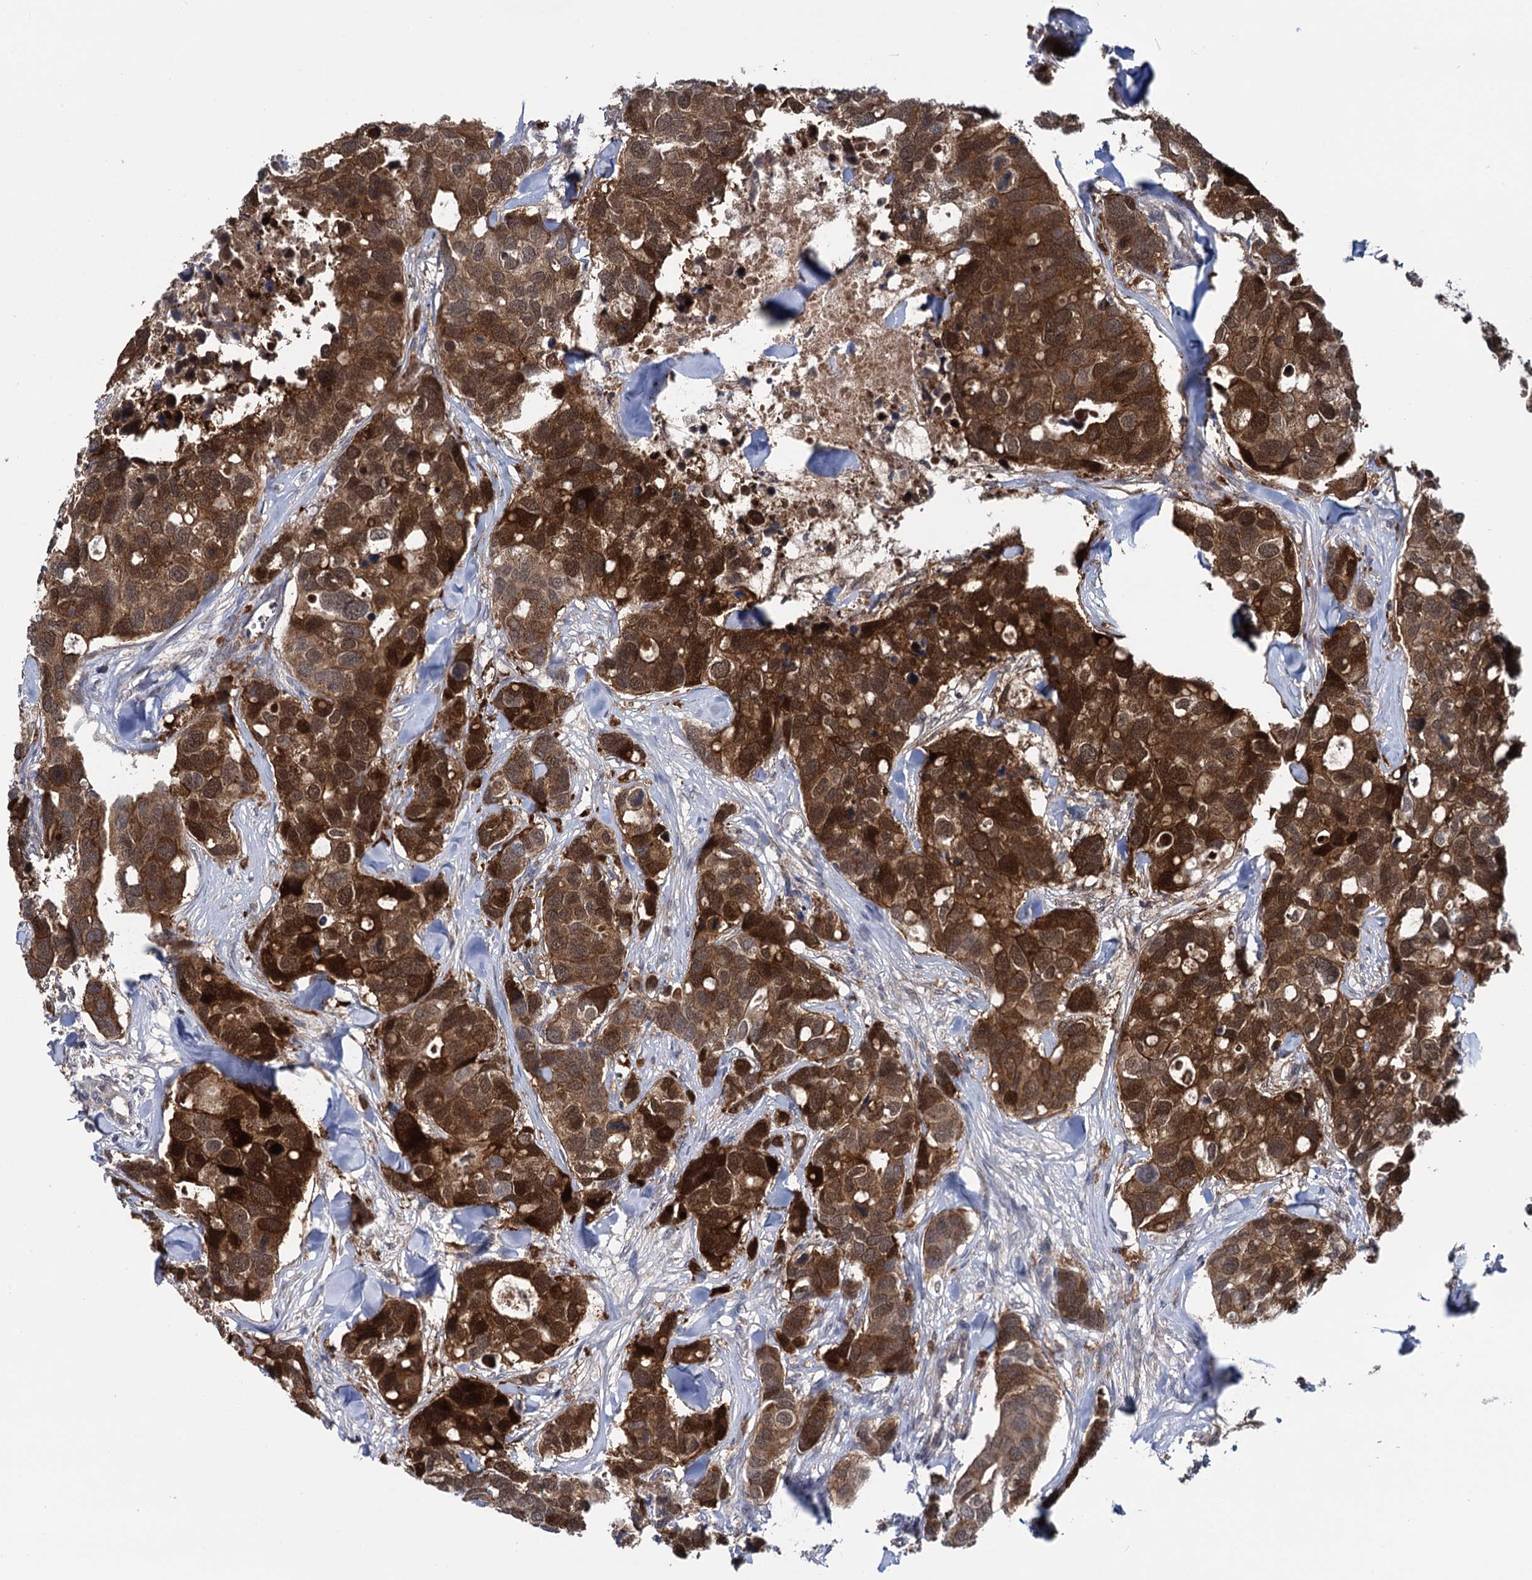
{"staining": {"intensity": "strong", "quantity": ">75%", "location": "cytoplasmic/membranous,nuclear"}, "tissue": "breast cancer", "cell_type": "Tumor cells", "image_type": "cancer", "snomed": [{"axis": "morphology", "description": "Duct carcinoma"}, {"axis": "topography", "description": "Breast"}], "caption": "Brown immunohistochemical staining in breast cancer exhibits strong cytoplasmic/membranous and nuclear positivity in approximately >75% of tumor cells.", "gene": "GLO1", "patient": {"sex": "female", "age": 83}}